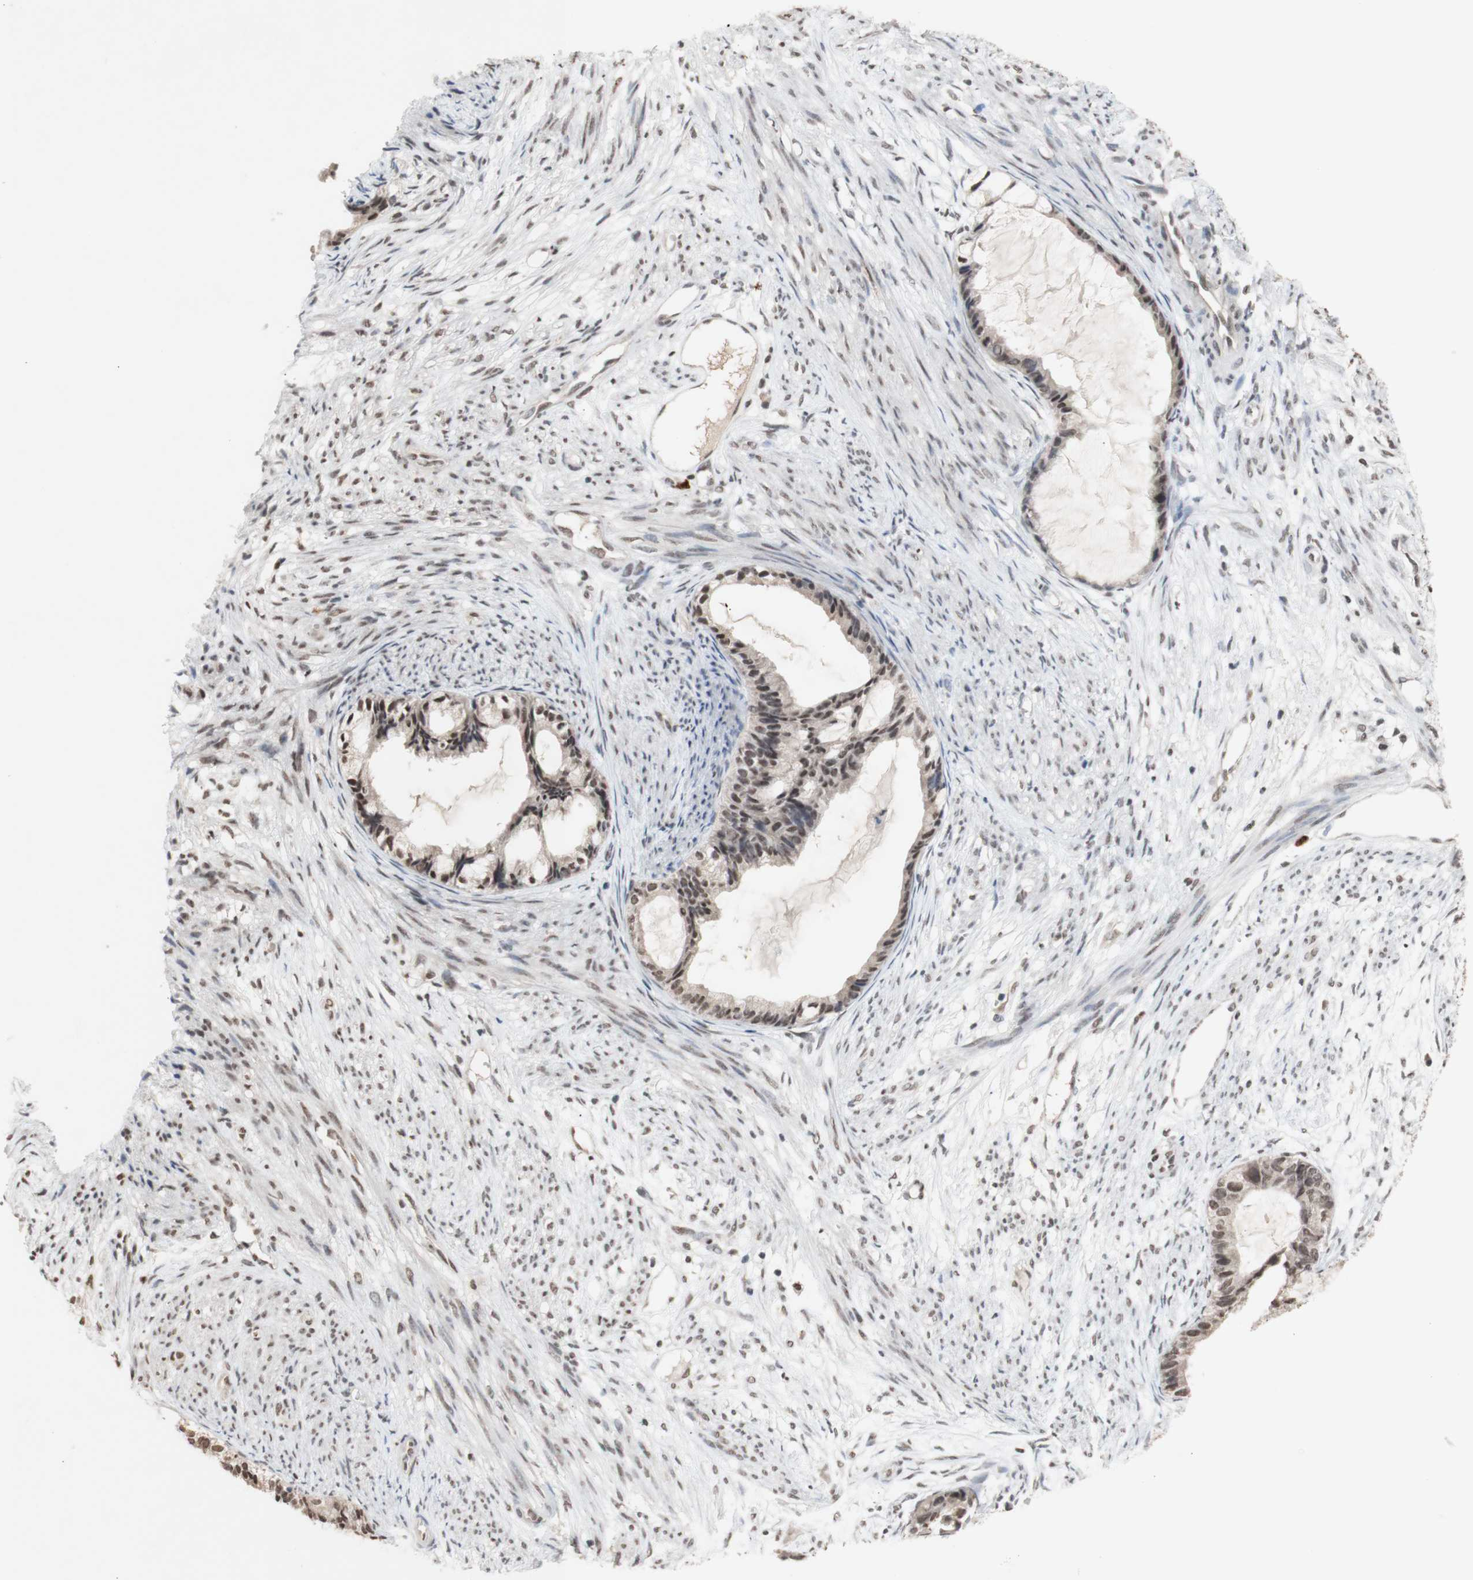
{"staining": {"intensity": "weak", "quantity": ">75%", "location": "nuclear"}, "tissue": "cervical cancer", "cell_type": "Tumor cells", "image_type": "cancer", "snomed": [{"axis": "morphology", "description": "Normal tissue, NOS"}, {"axis": "morphology", "description": "Adenocarcinoma, NOS"}, {"axis": "topography", "description": "Cervix"}, {"axis": "topography", "description": "Endometrium"}], "caption": "Human adenocarcinoma (cervical) stained with a brown dye reveals weak nuclear positive staining in about >75% of tumor cells.", "gene": "SFPQ", "patient": {"sex": "female", "age": 86}}